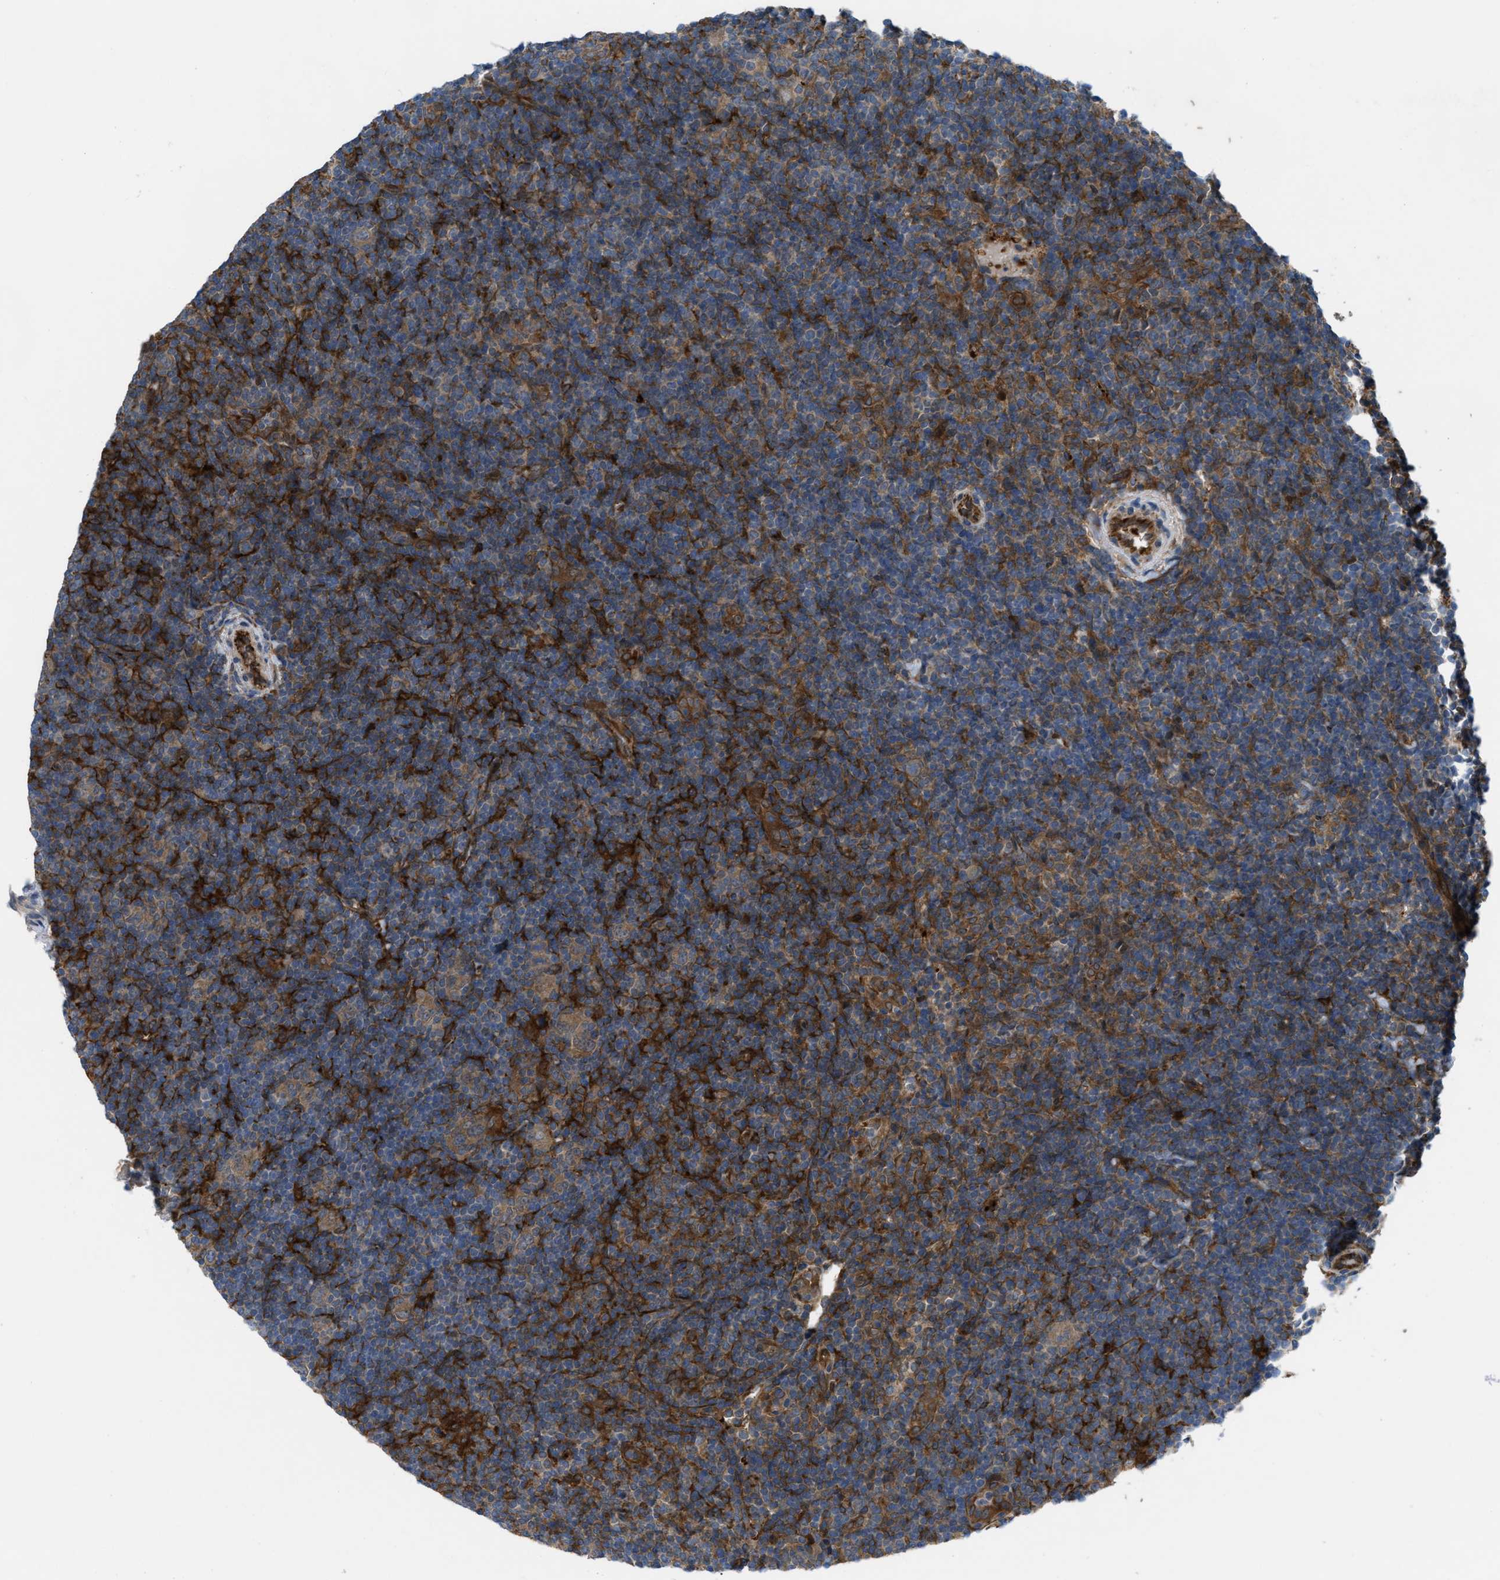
{"staining": {"intensity": "moderate", "quantity": ">75%", "location": "cytoplasmic/membranous"}, "tissue": "lymphoma", "cell_type": "Tumor cells", "image_type": "cancer", "snomed": [{"axis": "morphology", "description": "Hodgkin's disease, NOS"}, {"axis": "topography", "description": "Lymph node"}], "caption": "Protein staining of Hodgkin's disease tissue exhibits moderate cytoplasmic/membranous staining in about >75% of tumor cells. Ihc stains the protein of interest in brown and the nuclei are stained blue.", "gene": "BAZ2B", "patient": {"sex": "female", "age": 57}}